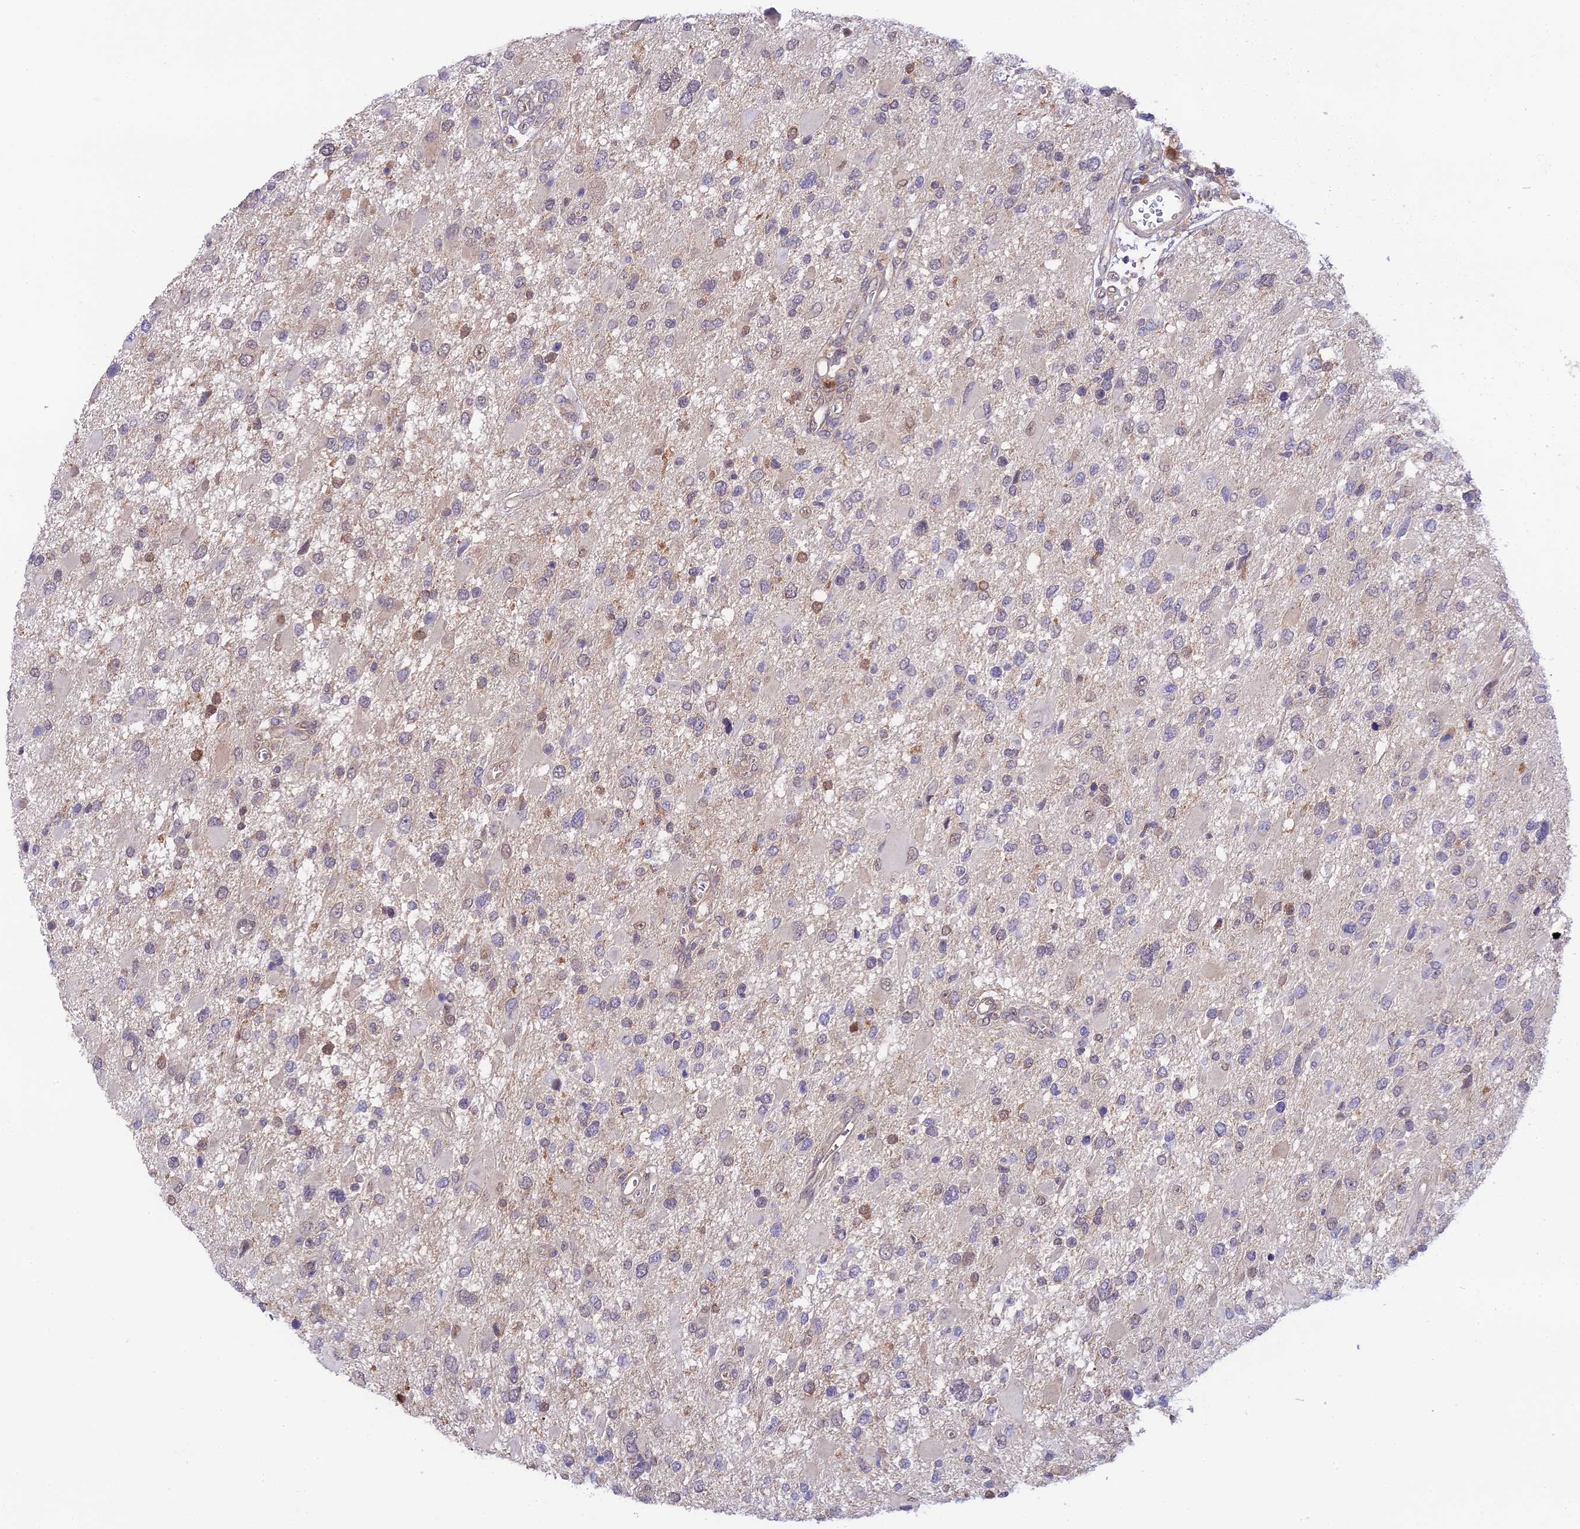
{"staining": {"intensity": "negative", "quantity": "none", "location": "none"}, "tissue": "glioma", "cell_type": "Tumor cells", "image_type": "cancer", "snomed": [{"axis": "morphology", "description": "Glioma, malignant, High grade"}, {"axis": "topography", "description": "Brain"}], "caption": "Glioma was stained to show a protein in brown. There is no significant staining in tumor cells.", "gene": "TRIM40", "patient": {"sex": "male", "age": 53}}